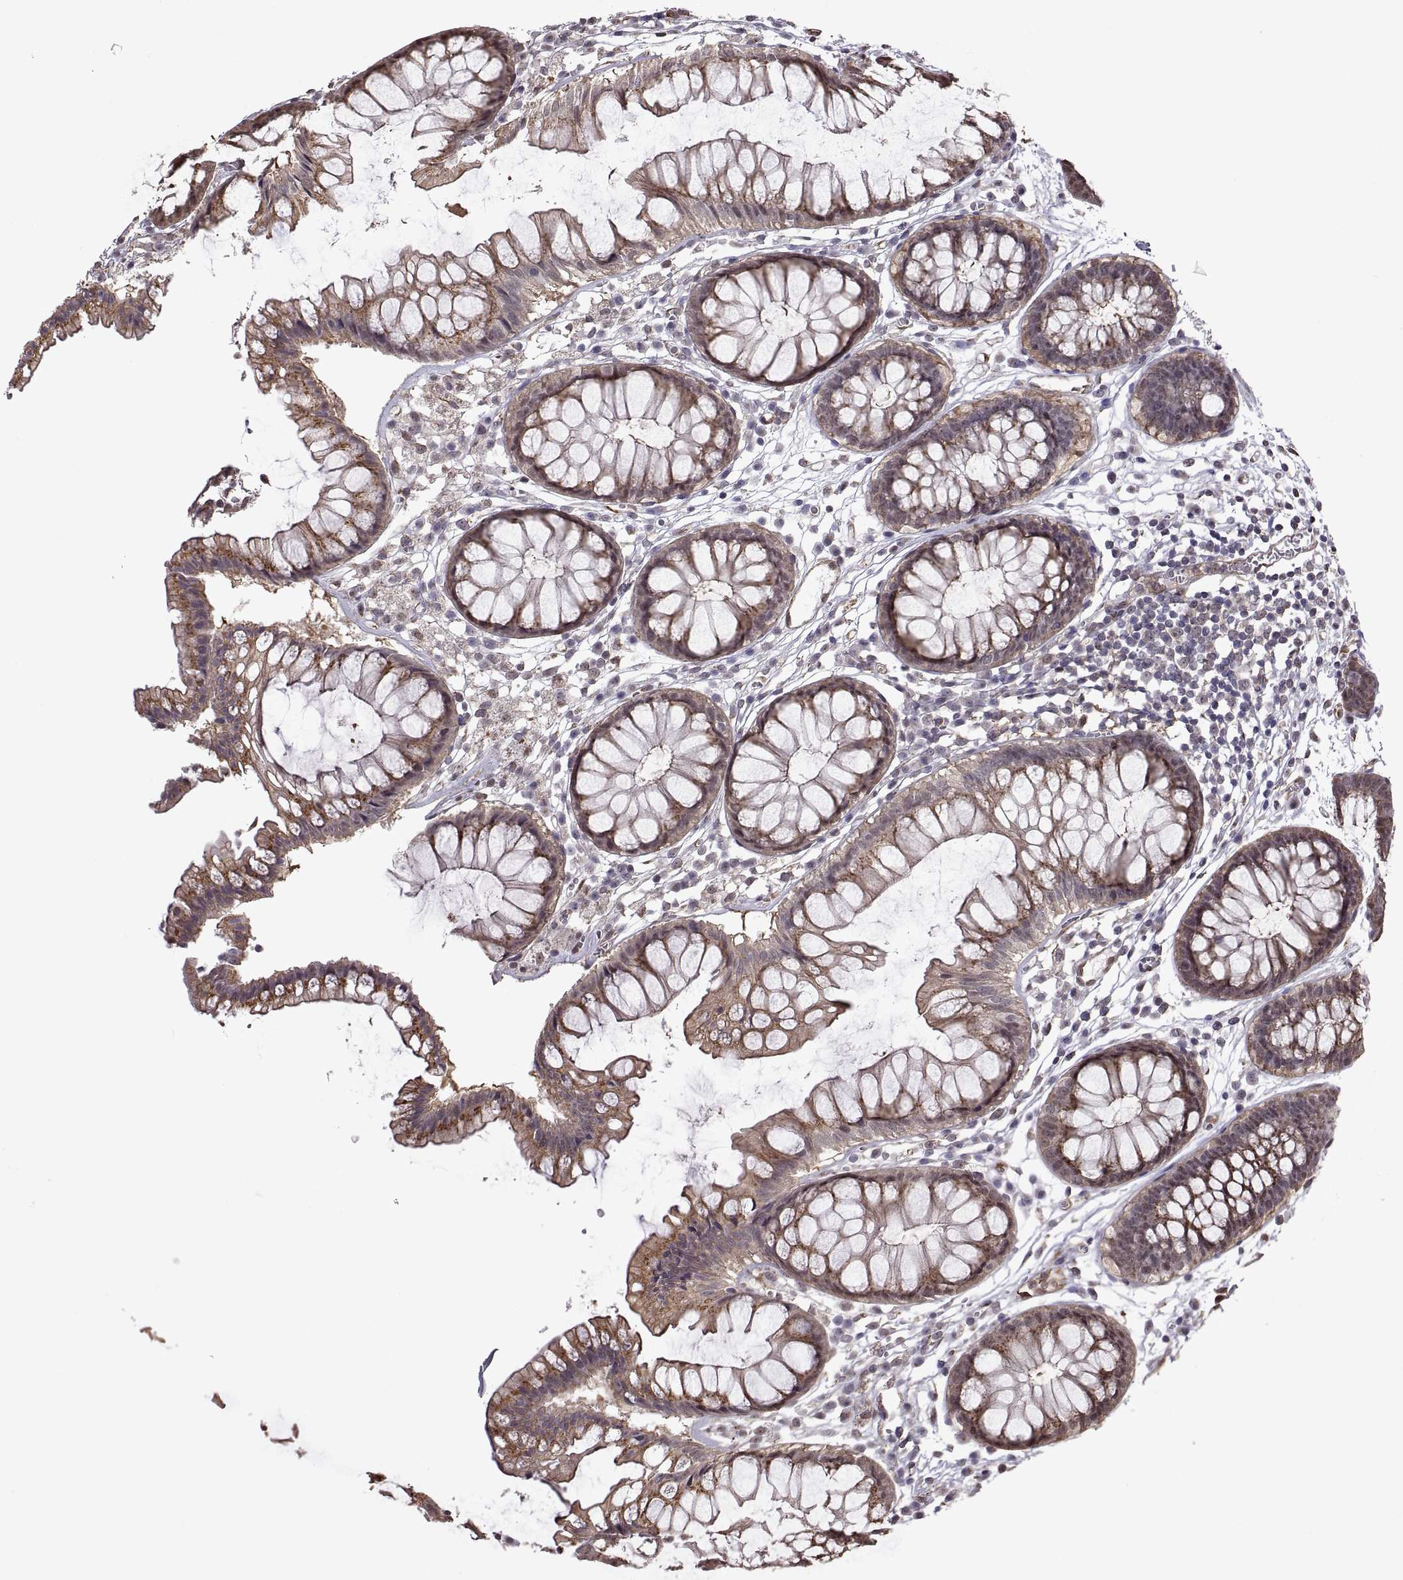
{"staining": {"intensity": "strong", "quantity": ">75%", "location": "cytoplasmic/membranous"}, "tissue": "colon", "cell_type": "Endothelial cells", "image_type": "normal", "snomed": [{"axis": "morphology", "description": "Normal tissue, NOS"}, {"axis": "morphology", "description": "Adenocarcinoma, NOS"}, {"axis": "topography", "description": "Colon"}], "caption": "Protein staining exhibits strong cytoplasmic/membranous positivity in approximately >75% of endothelial cells in benign colon.", "gene": "ARRB1", "patient": {"sex": "male", "age": 65}}